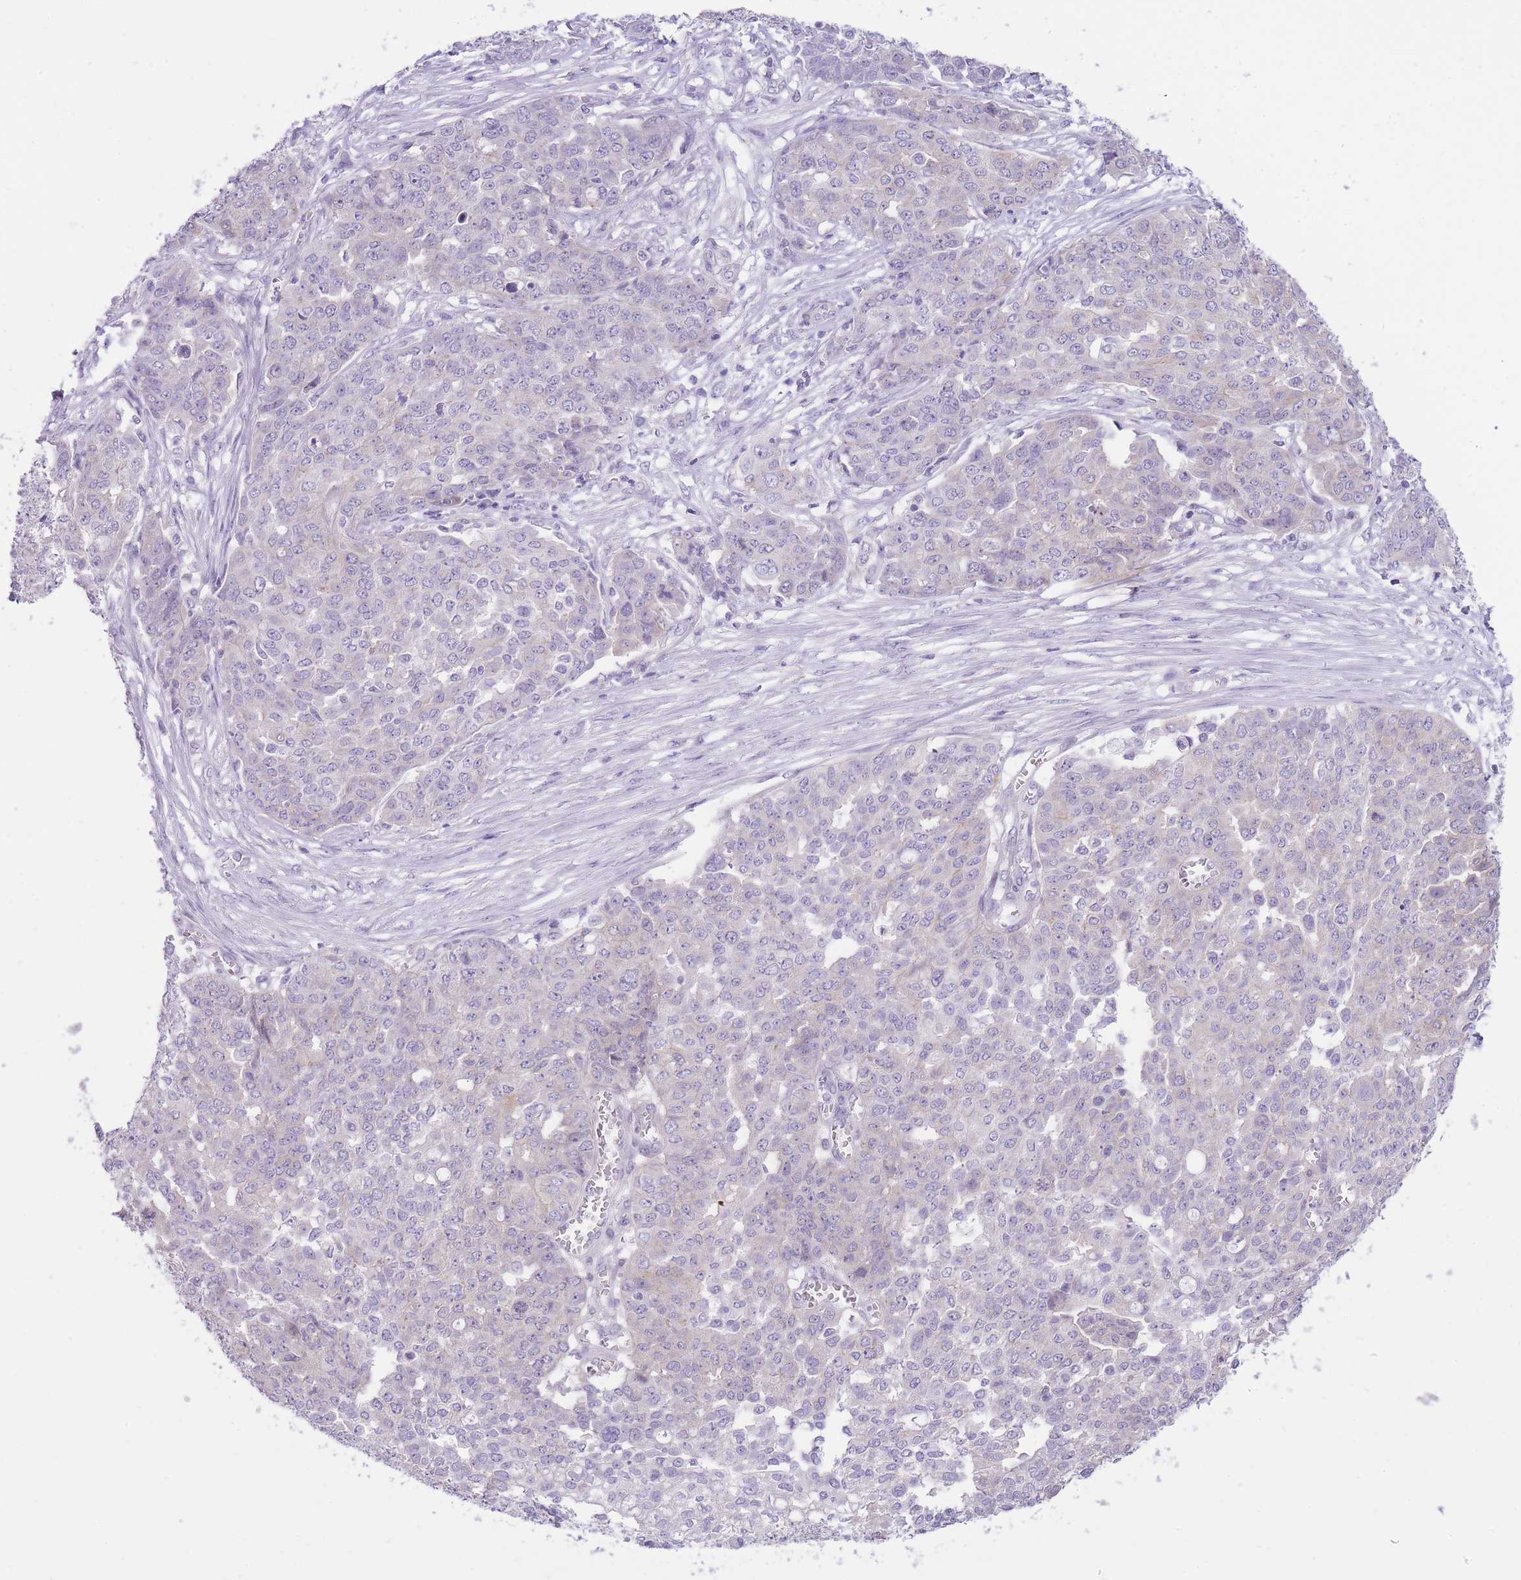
{"staining": {"intensity": "negative", "quantity": "none", "location": "none"}, "tissue": "ovarian cancer", "cell_type": "Tumor cells", "image_type": "cancer", "snomed": [{"axis": "morphology", "description": "Cystadenocarcinoma, serous, NOS"}, {"axis": "topography", "description": "Soft tissue"}, {"axis": "topography", "description": "Ovary"}], "caption": "High power microscopy photomicrograph of an IHC micrograph of ovarian serous cystadenocarcinoma, revealing no significant expression in tumor cells.", "gene": "OR11H12", "patient": {"sex": "female", "age": 57}}